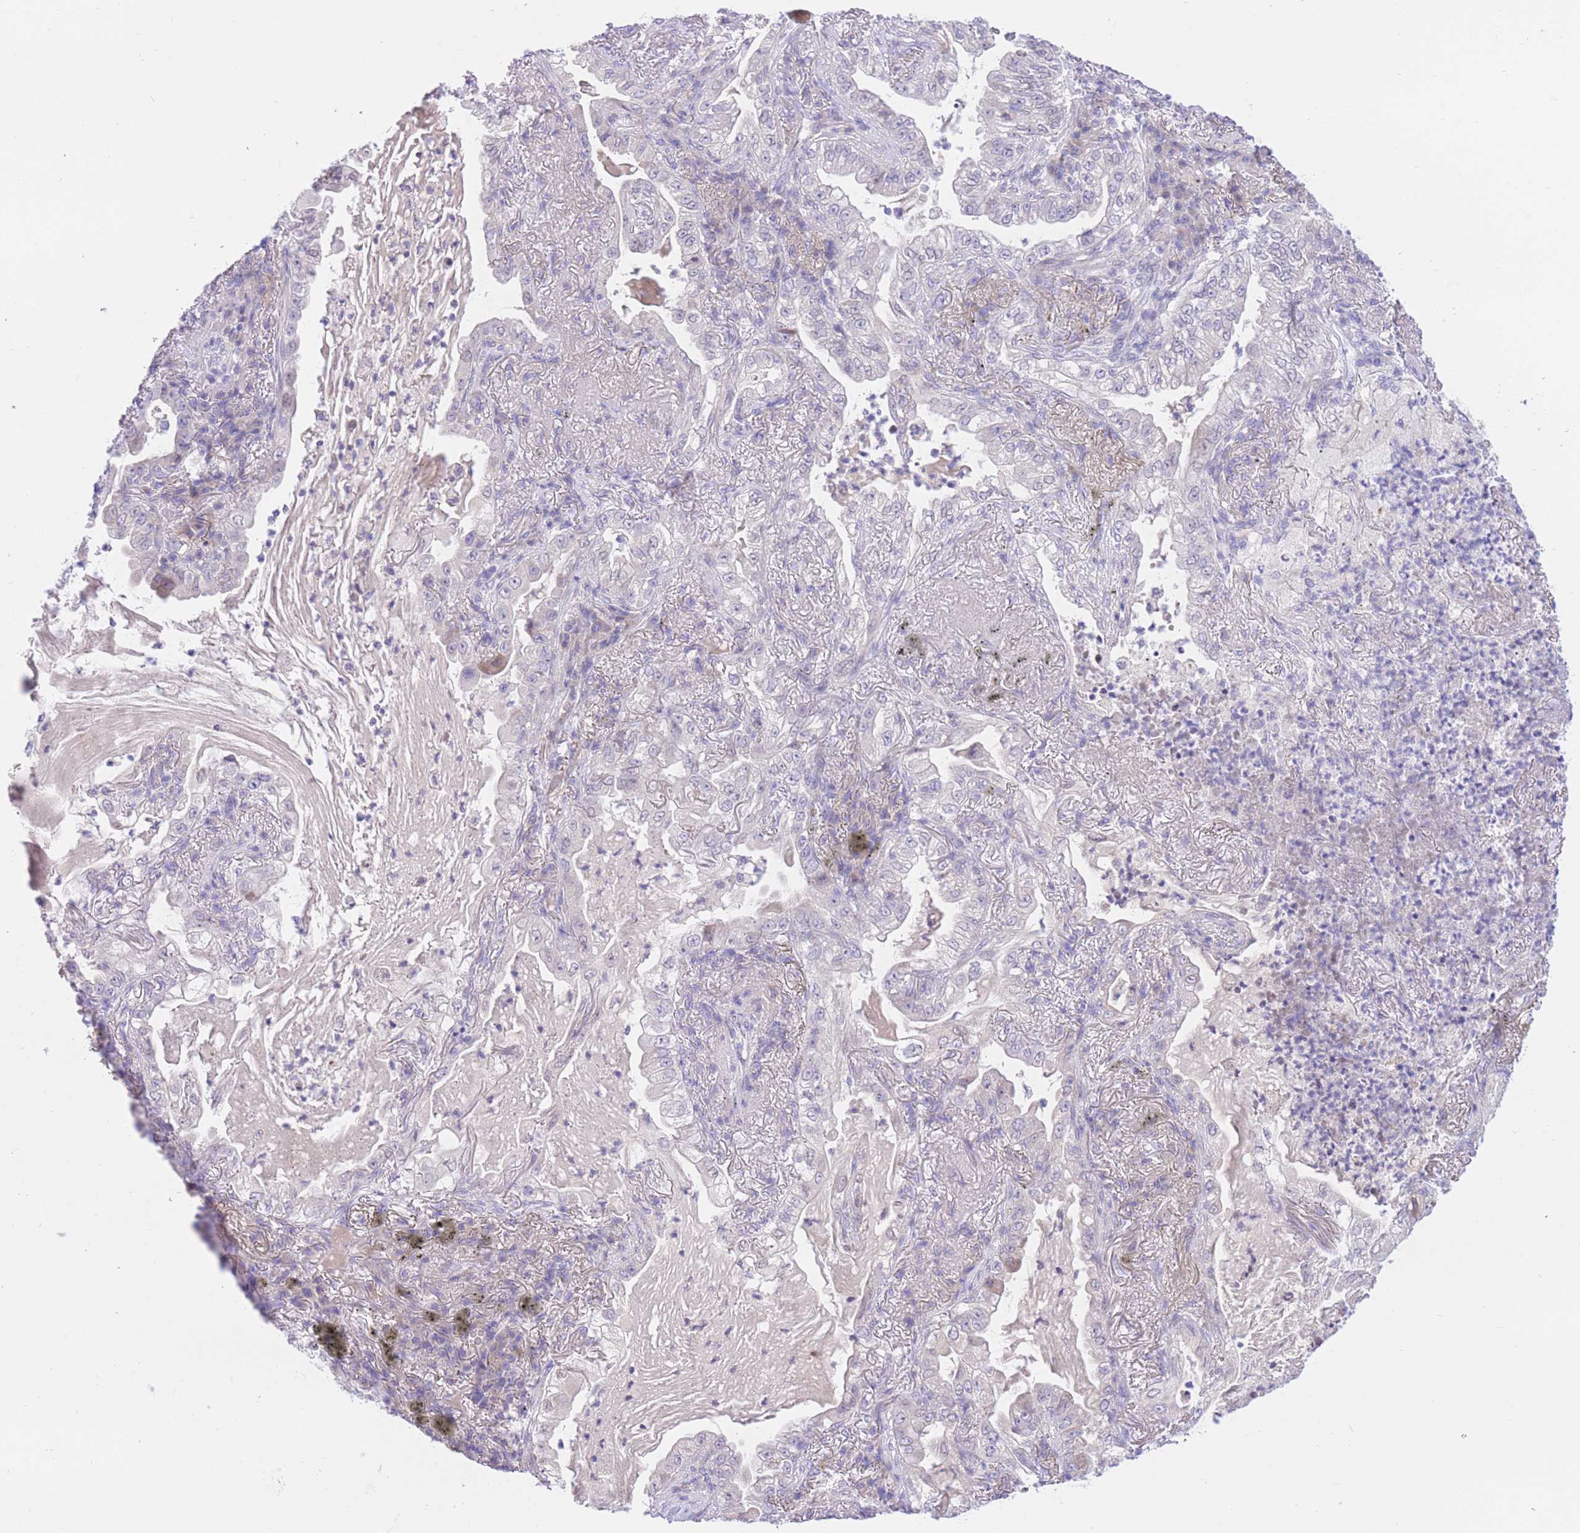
{"staining": {"intensity": "negative", "quantity": "none", "location": "none"}, "tissue": "lung cancer", "cell_type": "Tumor cells", "image_type": "cancer", "snomed": [{"axis": "morphology", "description": "Adenocarcinoma, NOS"}, {"axis": "topography", "description": "Lung"}], "caption": "A high-resolution image shows IHC staining of lung cancer (adenocarcinoma), which reveals no significant staining in tumor cells.", "gene": "RPL39L", "patient": {"sex": "female", "age": 73}}